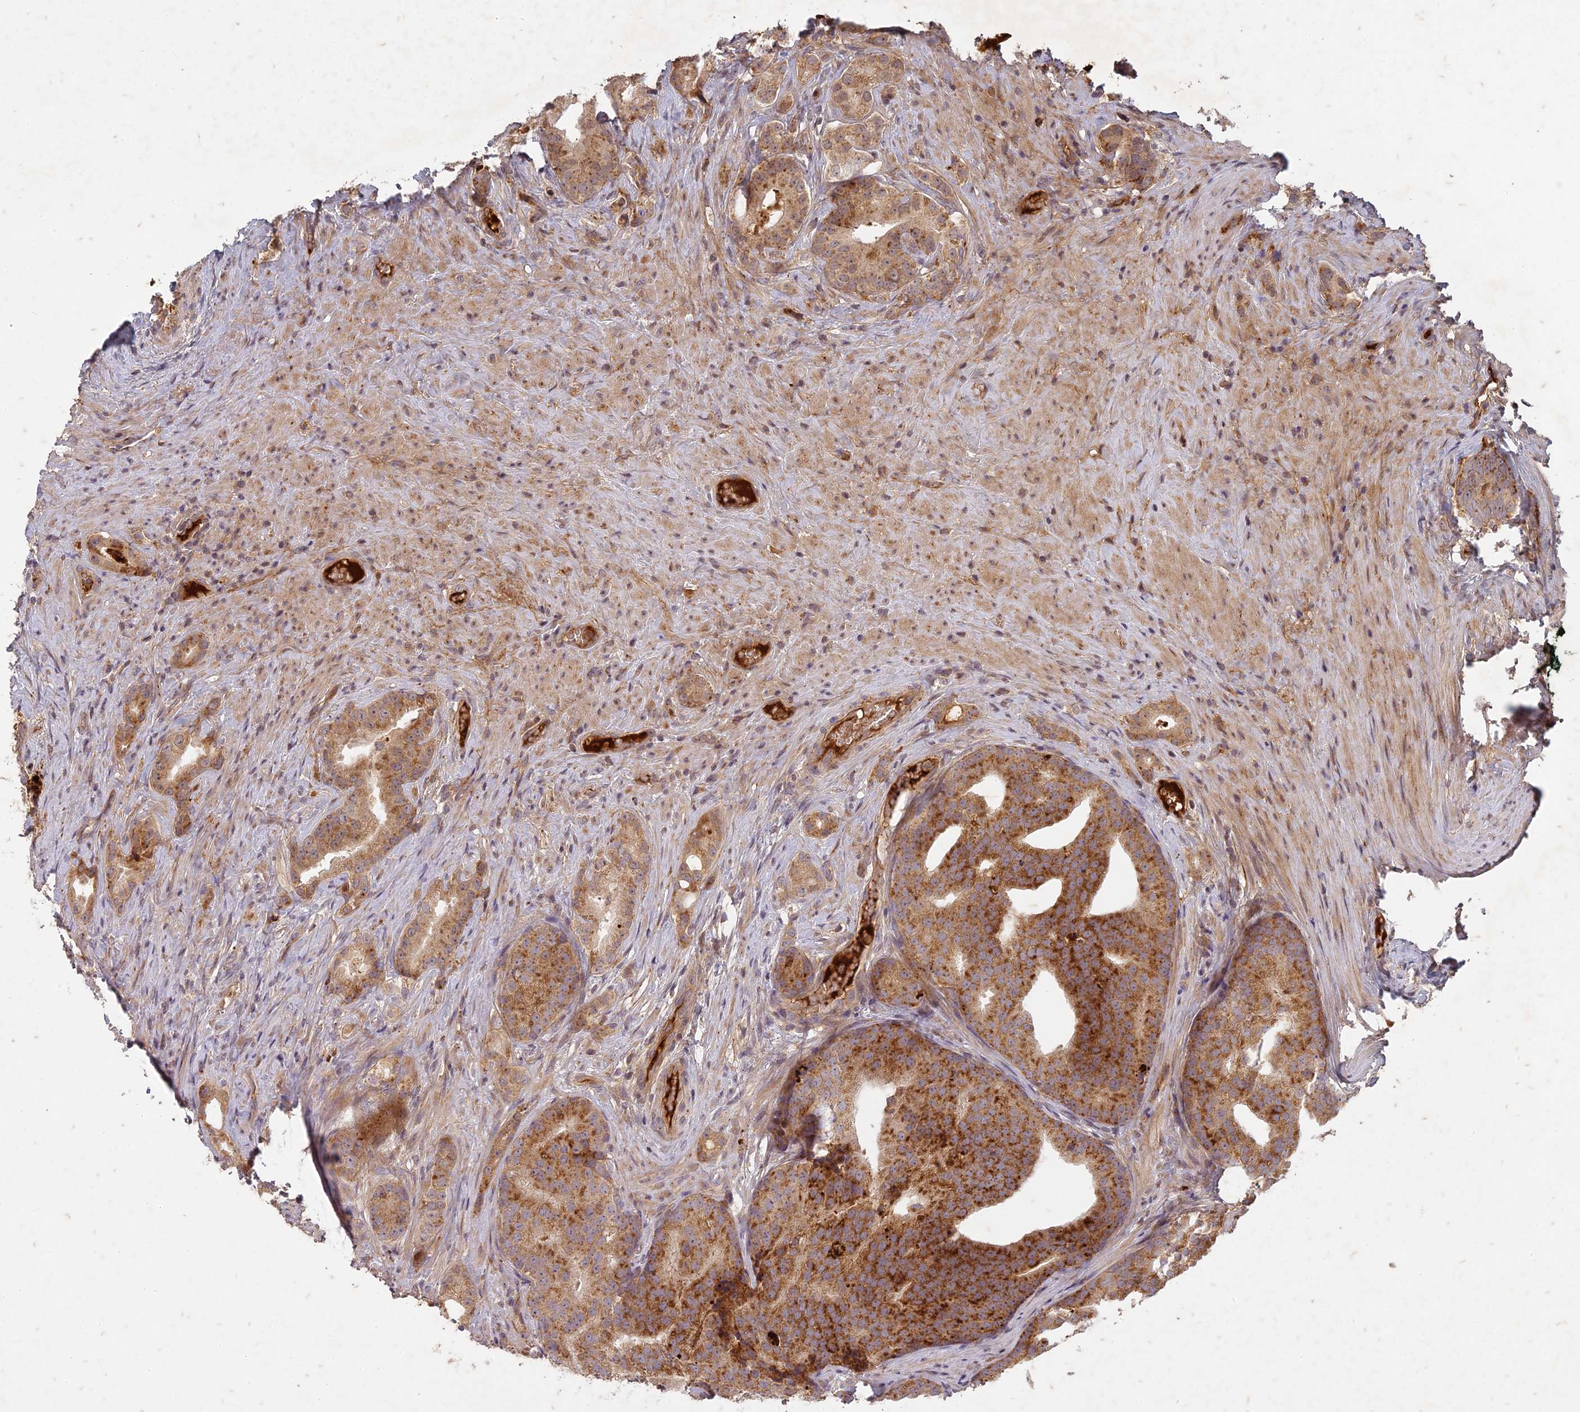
{"staining": {"intensity": "strong", "quantity": ">75%", "location": "cytoplasmic/membranous"}, "tissue": "prostate cancer", "cell_type": "Tumor cells", "image_type": "cancer", "snomed": [{"axis": "morphology", "description": "Adenocarcinoma, Low grade"}, {"axis": "topography", "description": "Prostate"}], "caption": "IHC photomicrograph of human prostate cancer (adenocarcinoma (low-grade)) stained for a protein (brown), which demonstrates high levels of strong cytoplasmic/membranous staining in about >75% of tumor cells.", "gene": "TCF25", "patient": {"sex": "male", "age": 71}}